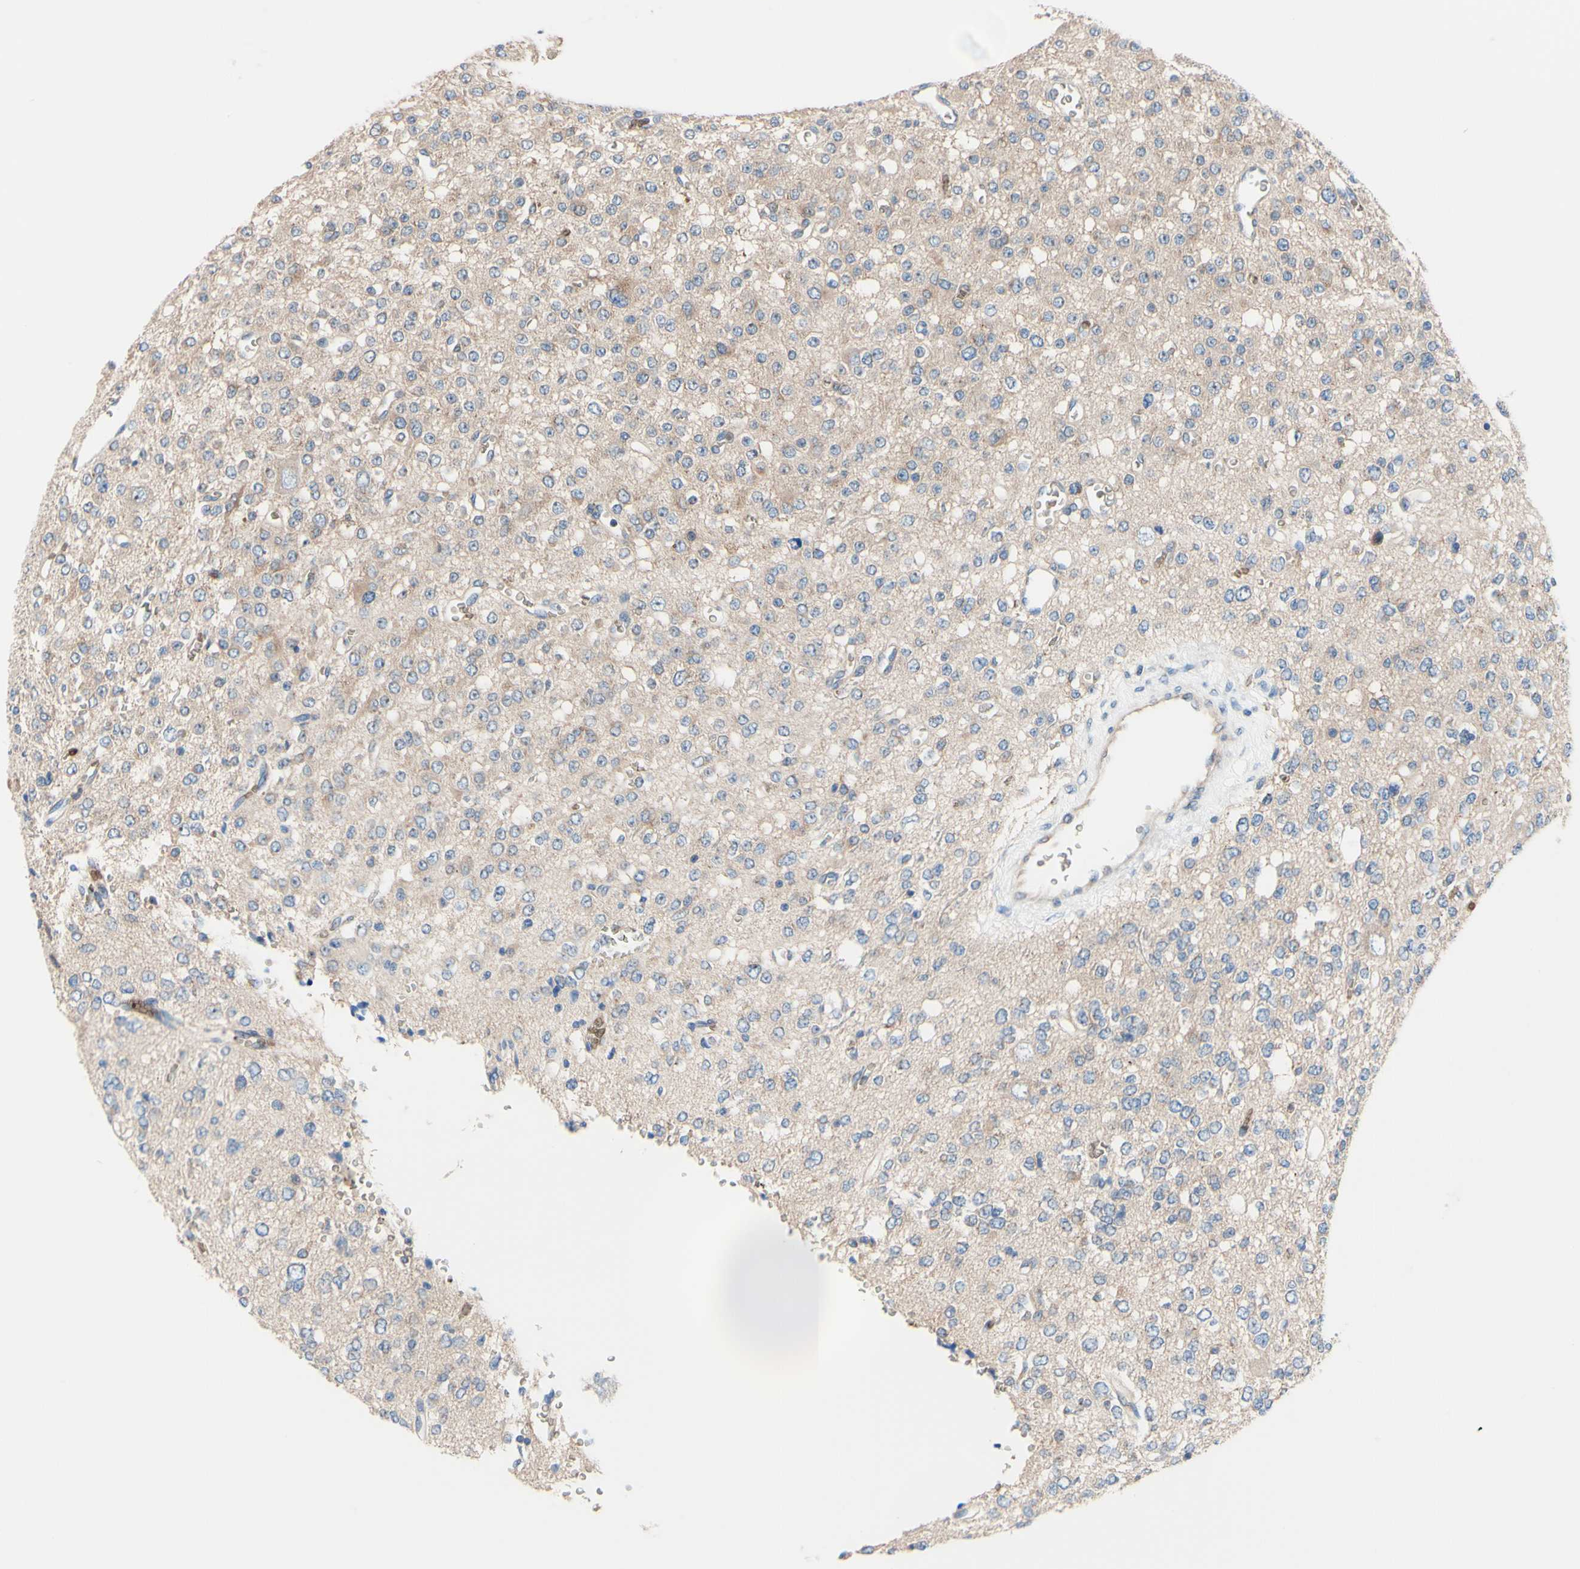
{"staining": {"intensity": "negative", "quantity": "none", "location": "none"}, "tissue": "glioma", "cell_type": "Tumor cells", "image_type": "cancer", "snomed": [{"axis": "morphology", "description": "Glioma, malignant, Low grade"}, {"axis": "topography", "description": "Brain"}], "caption": "This photomicrograph is of malignant glioma (low-grade) stained with immunohistochemistry (IHC) to label a protein in brown with the nuclei are counter-stained blue. There is no positivity in tumor cells.", "gene": "USP9X", "patient": {"sex": "male", "age": 38}}